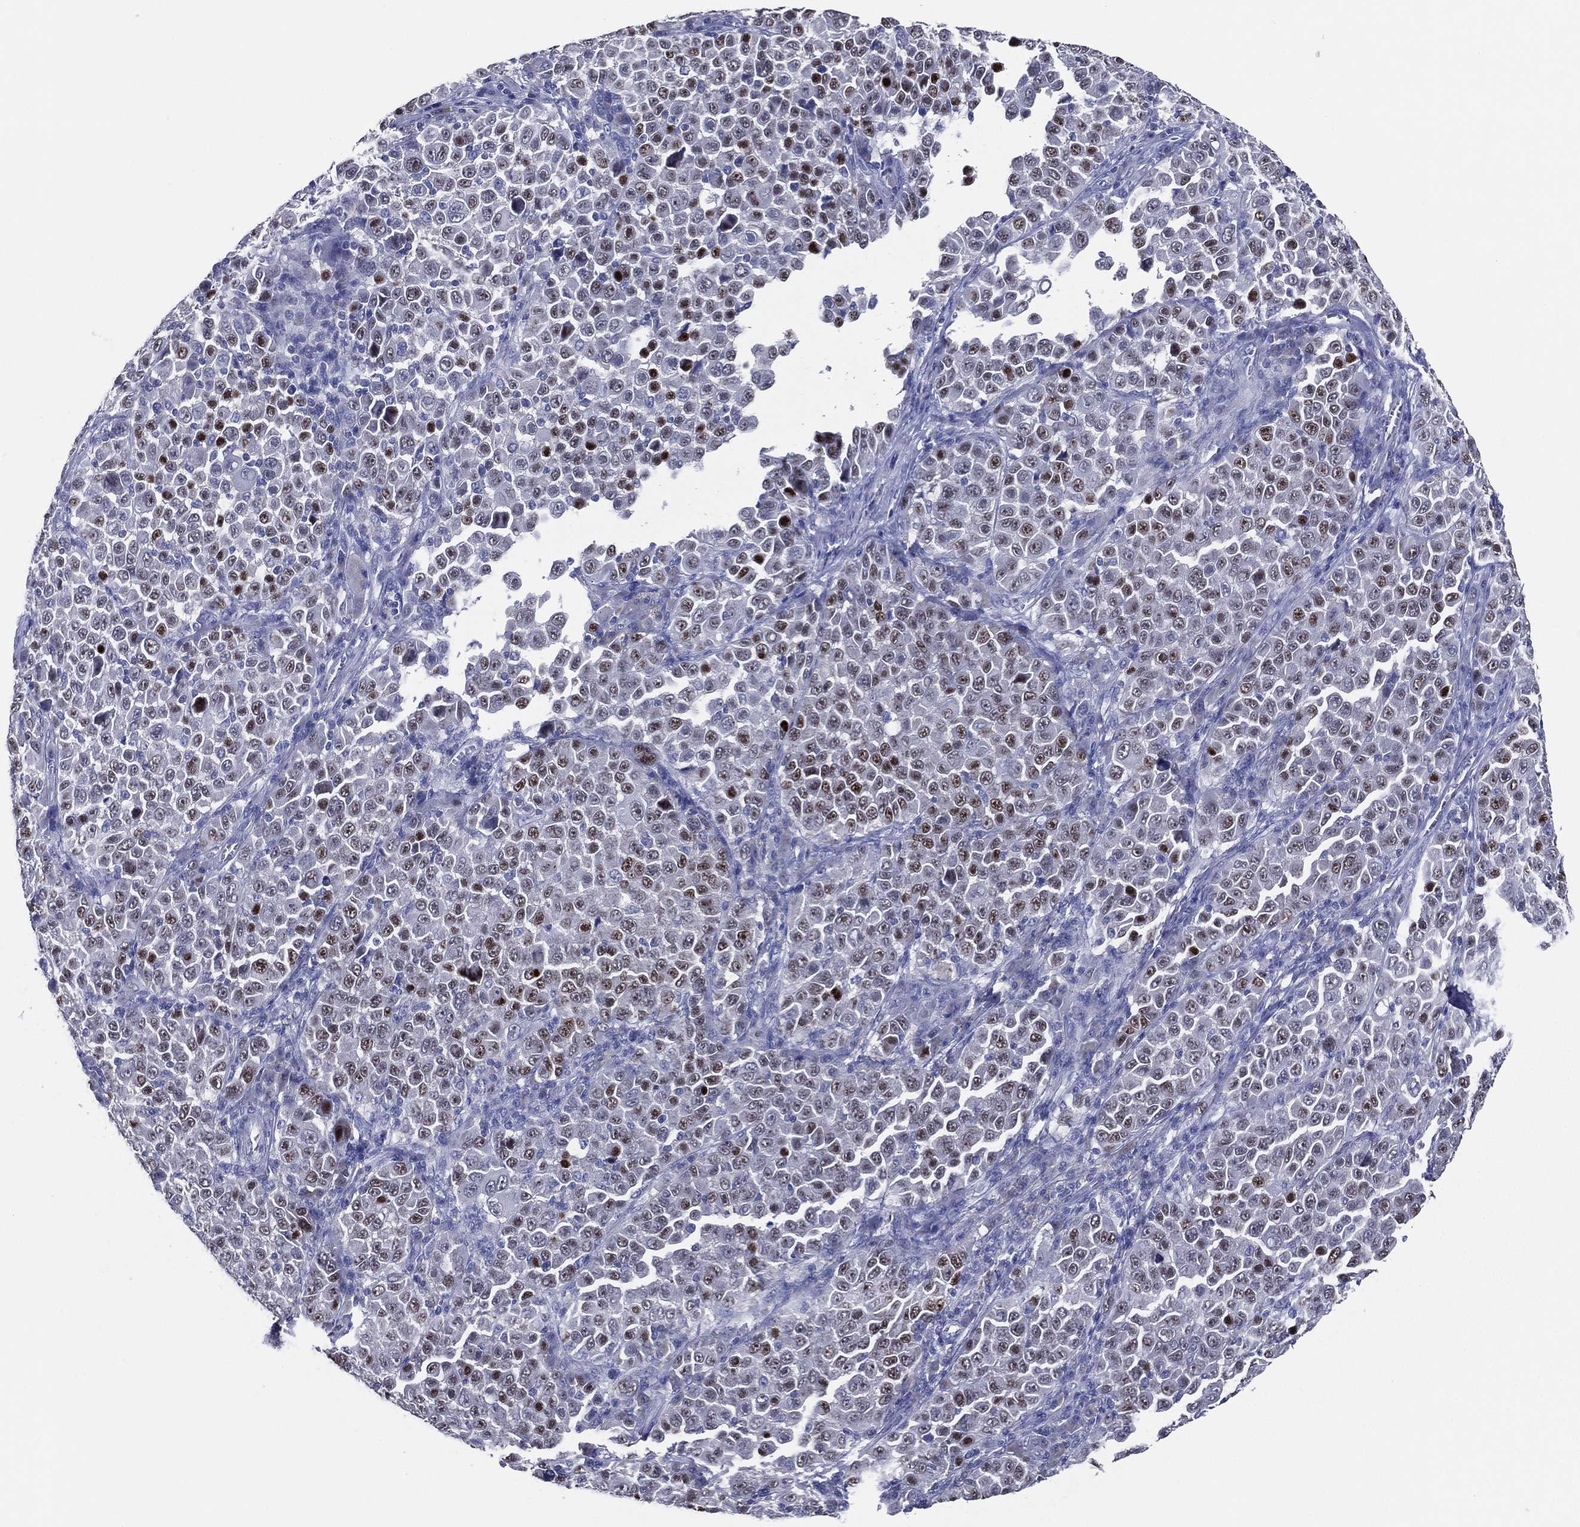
{"staining": {"intensity": "strong", "quantity": "25%-75%", "location": "nuclear"}, "tissue": "melanoma", "cell_type": "Tumor cells", "image_type": "cancer", "snomed": [{"axis": "morphology", "description": "Malignant melanoma, NOS"}, {"axis": "topography", "description": "Skin"}], "caption": "Human malignant melanoma stained with a protein marker shows strong staining in tumor cells.", "gene": "TFAP2A", "patient": {"sex": "female", "age": 57}}